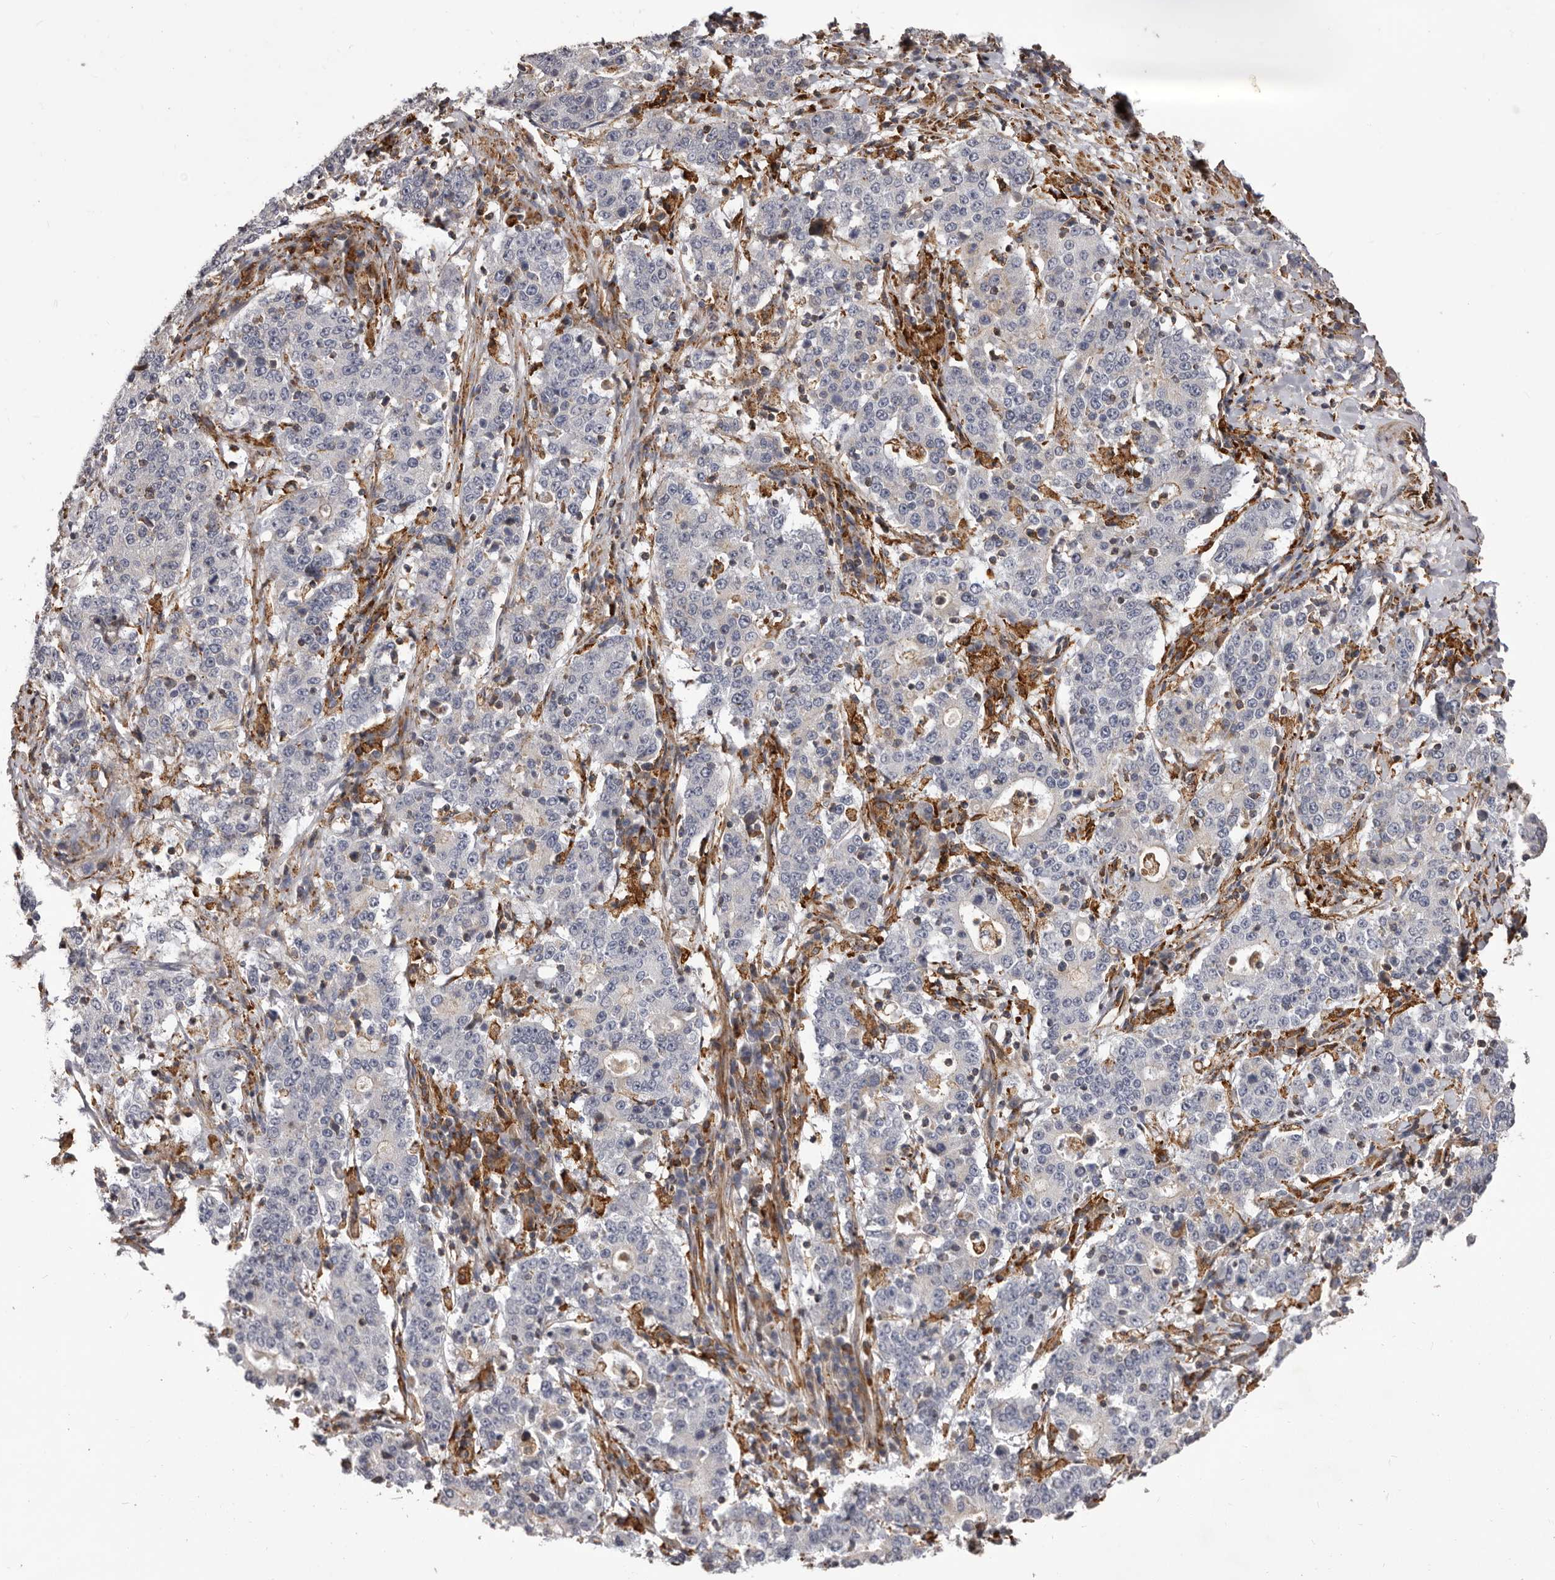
{"staining": {"intensity": "negative", "quantity": "none", "location": "none"}, "tissue": "stomach cancer", "cell_type": "Tumor cells", "image_type": "cancer", "snomed": [{"axis": "morphology", "description": "Adenocarcinoma, NOS"}, {"axis": "topography", "description": "Stomach"}], "caption": "The IHC image has no significant positivity in tumor cells of stomach adenocarcinoma tissue. (DAB (3,3'-diaminobenzidine) immunohistochemistry (IHC), high magnification).", "gene": "ALPK1", "patient": {"sex": "male", "age": 59}}